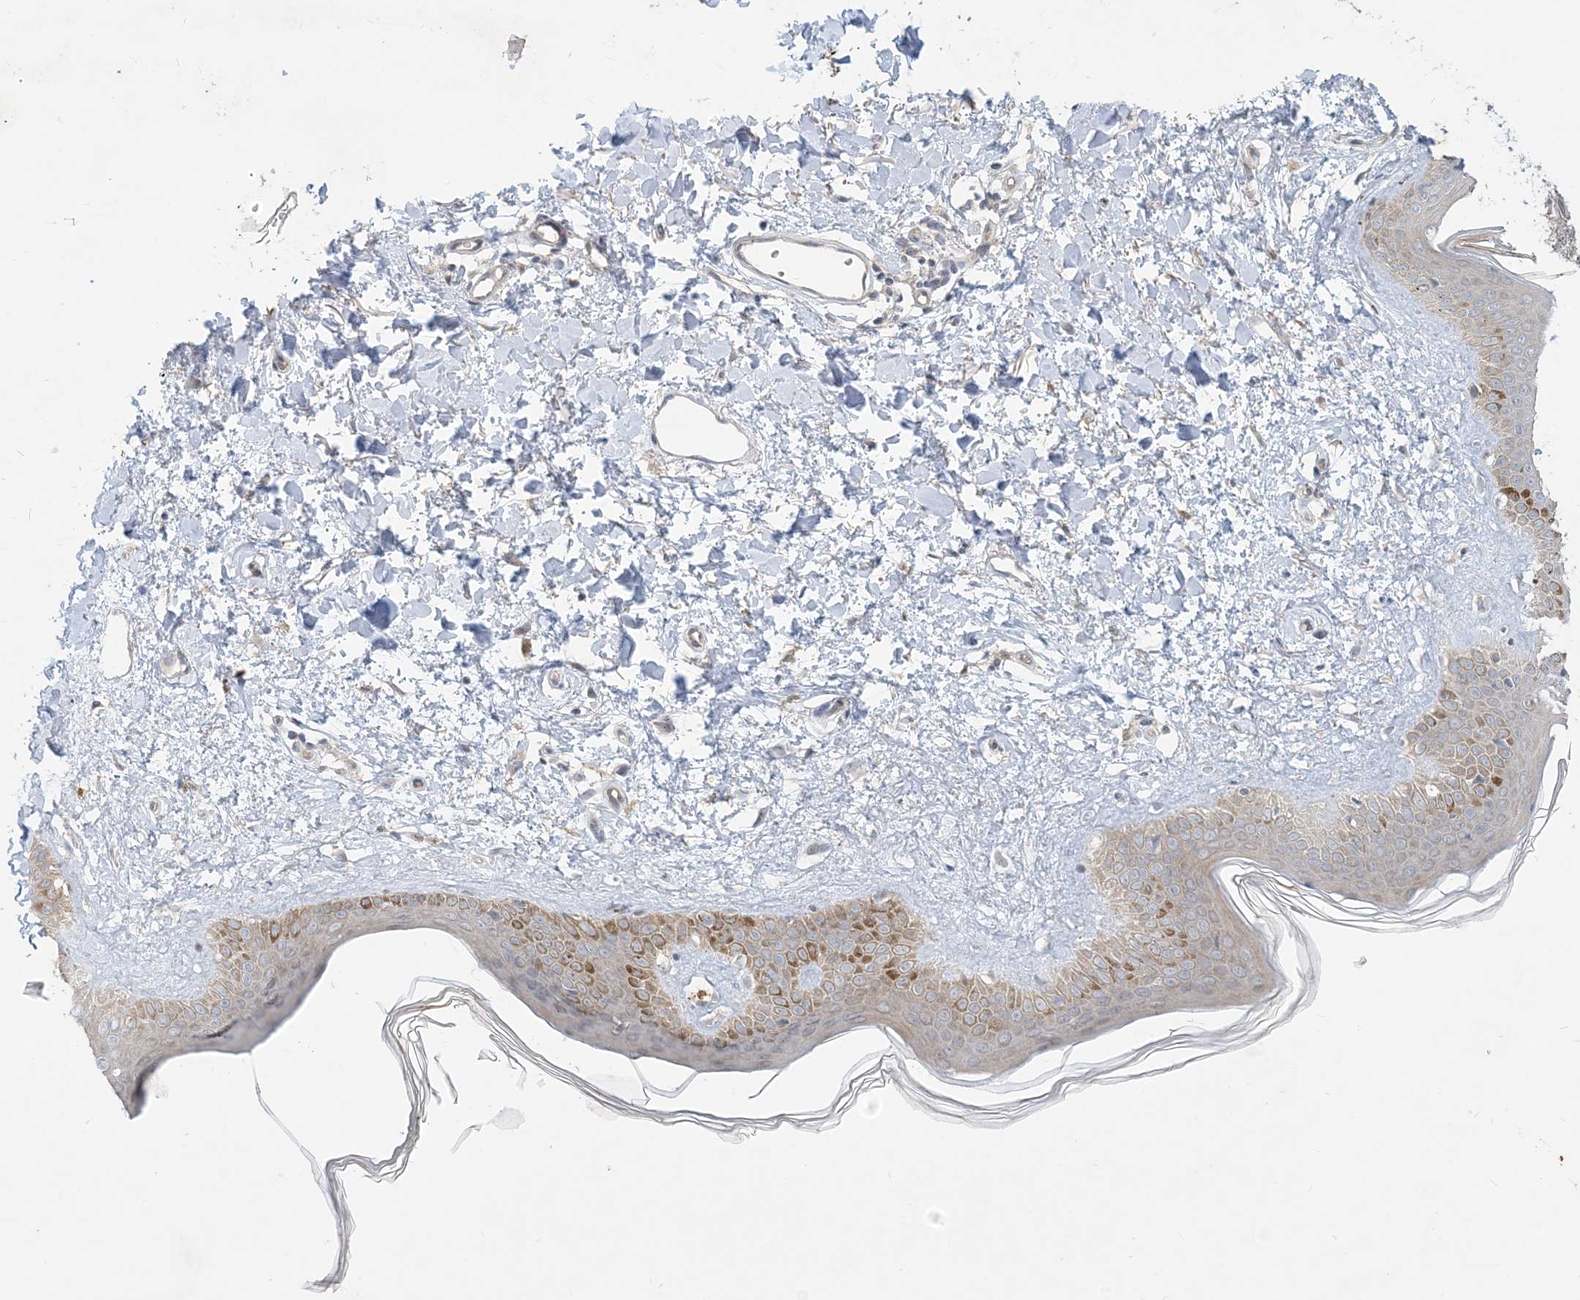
{"staining": {"intensity": "weak", "quantity": "25%-75%", "location": "cytoplasmic/membranous"}, "tissue": "skin", "cell_type": "Fibroblasts", "image_type": "normal", "snomed": [{"axis": "morphology", "description": "Normal tissue, NOS"}, {"axis": "topography", "description": "Skin"}], "caption": "This micrograph displays immunohistochemistry (IHC) staining of benign skin, with low weak cytoplasmic/membranous expression in about 25%-75% of fibroblasts.", "gene": "CDS1", "patient": {"sex": "female", "age": 58}}